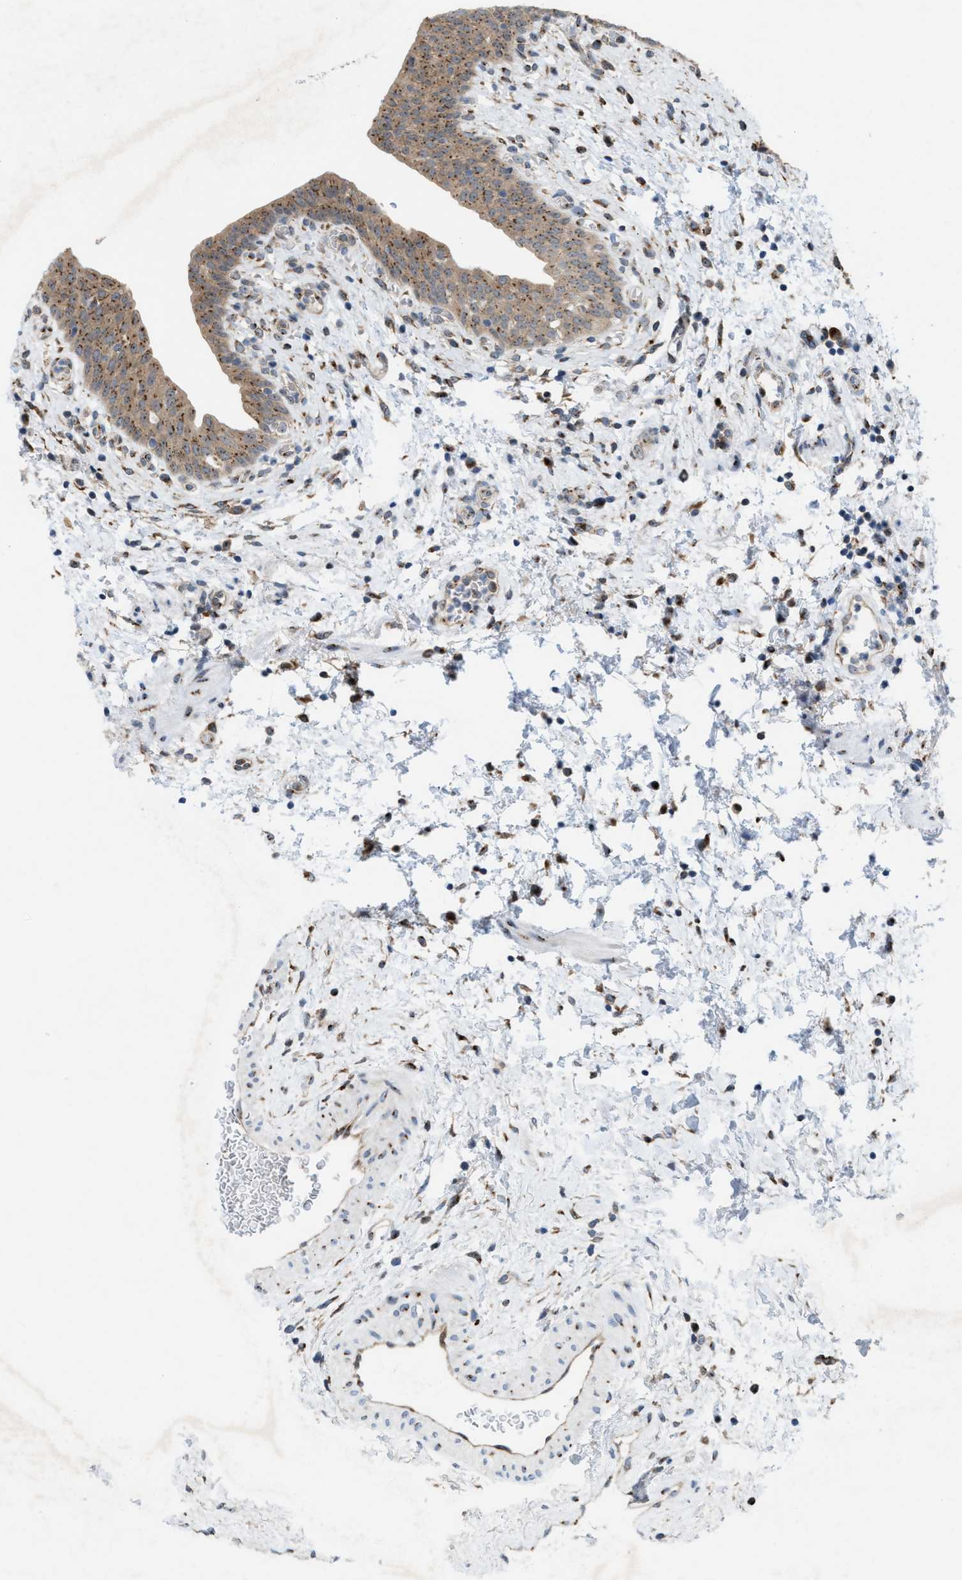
{"staining": {"intensity": "moderate", "quantity": ">75%", "location": "cytoplasmic/membranous"}, "tissue": "urinary bladder", "cell_type": "Urothelial cells", "image_type": "normal", "snomed": [{"axis": "morphology", "description": "Normal tissue, NOS"}, {"axis": "topography", "description": "Urinary bladder"}], "caption": "Urinary bladder stained with DAB (3,3'-diaminobenzidine) immunohistochemistry (IHC) shows medium levels of moderate cytoplasmic/membranous staining in about >75% of urothelial cells.", "gene": "SLC38A10", "patient": {"sex": "male", "age": 37}}